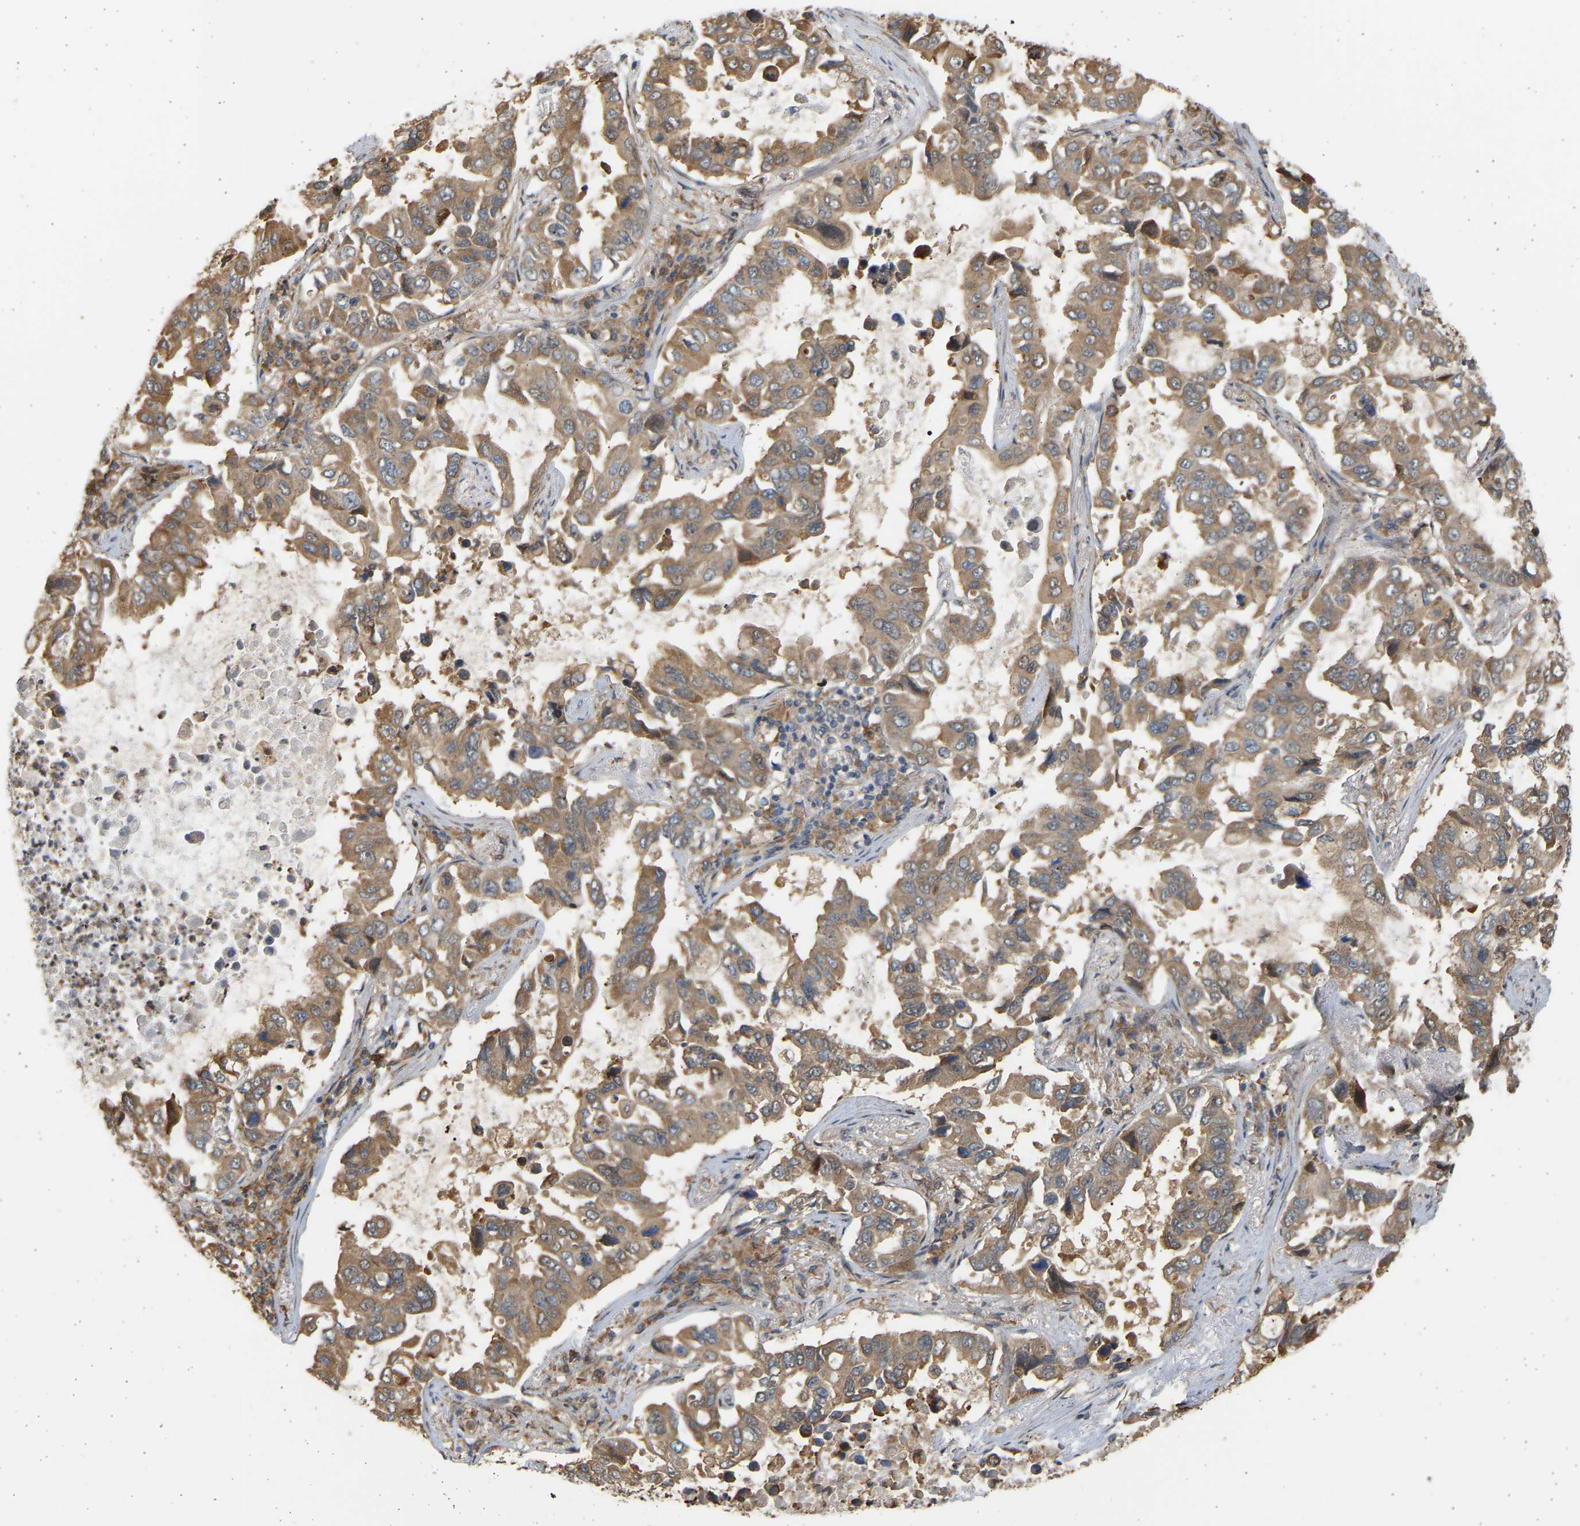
{"staining": {"intensity": "moderate", "quantity": ">75%", "location": "cytoplasmic/membranous"}, "tissue": "lung cancer", "cell_type": "Tumor cells", "image_type": "cancer", "snomed": [{"axis": "morphology", "description": "Adenocarcinoma, NOS"}, {"axis": "topography", "description": "Lung"}], "caption": "About >75% of tumor cells in human lung cancer display moderate cytoplasmic/membranous protein positivity as visualized by brown immunohistochemical staining.", "gene": "B4GALT6", "patient": {"sex": "male", "age": 64}}